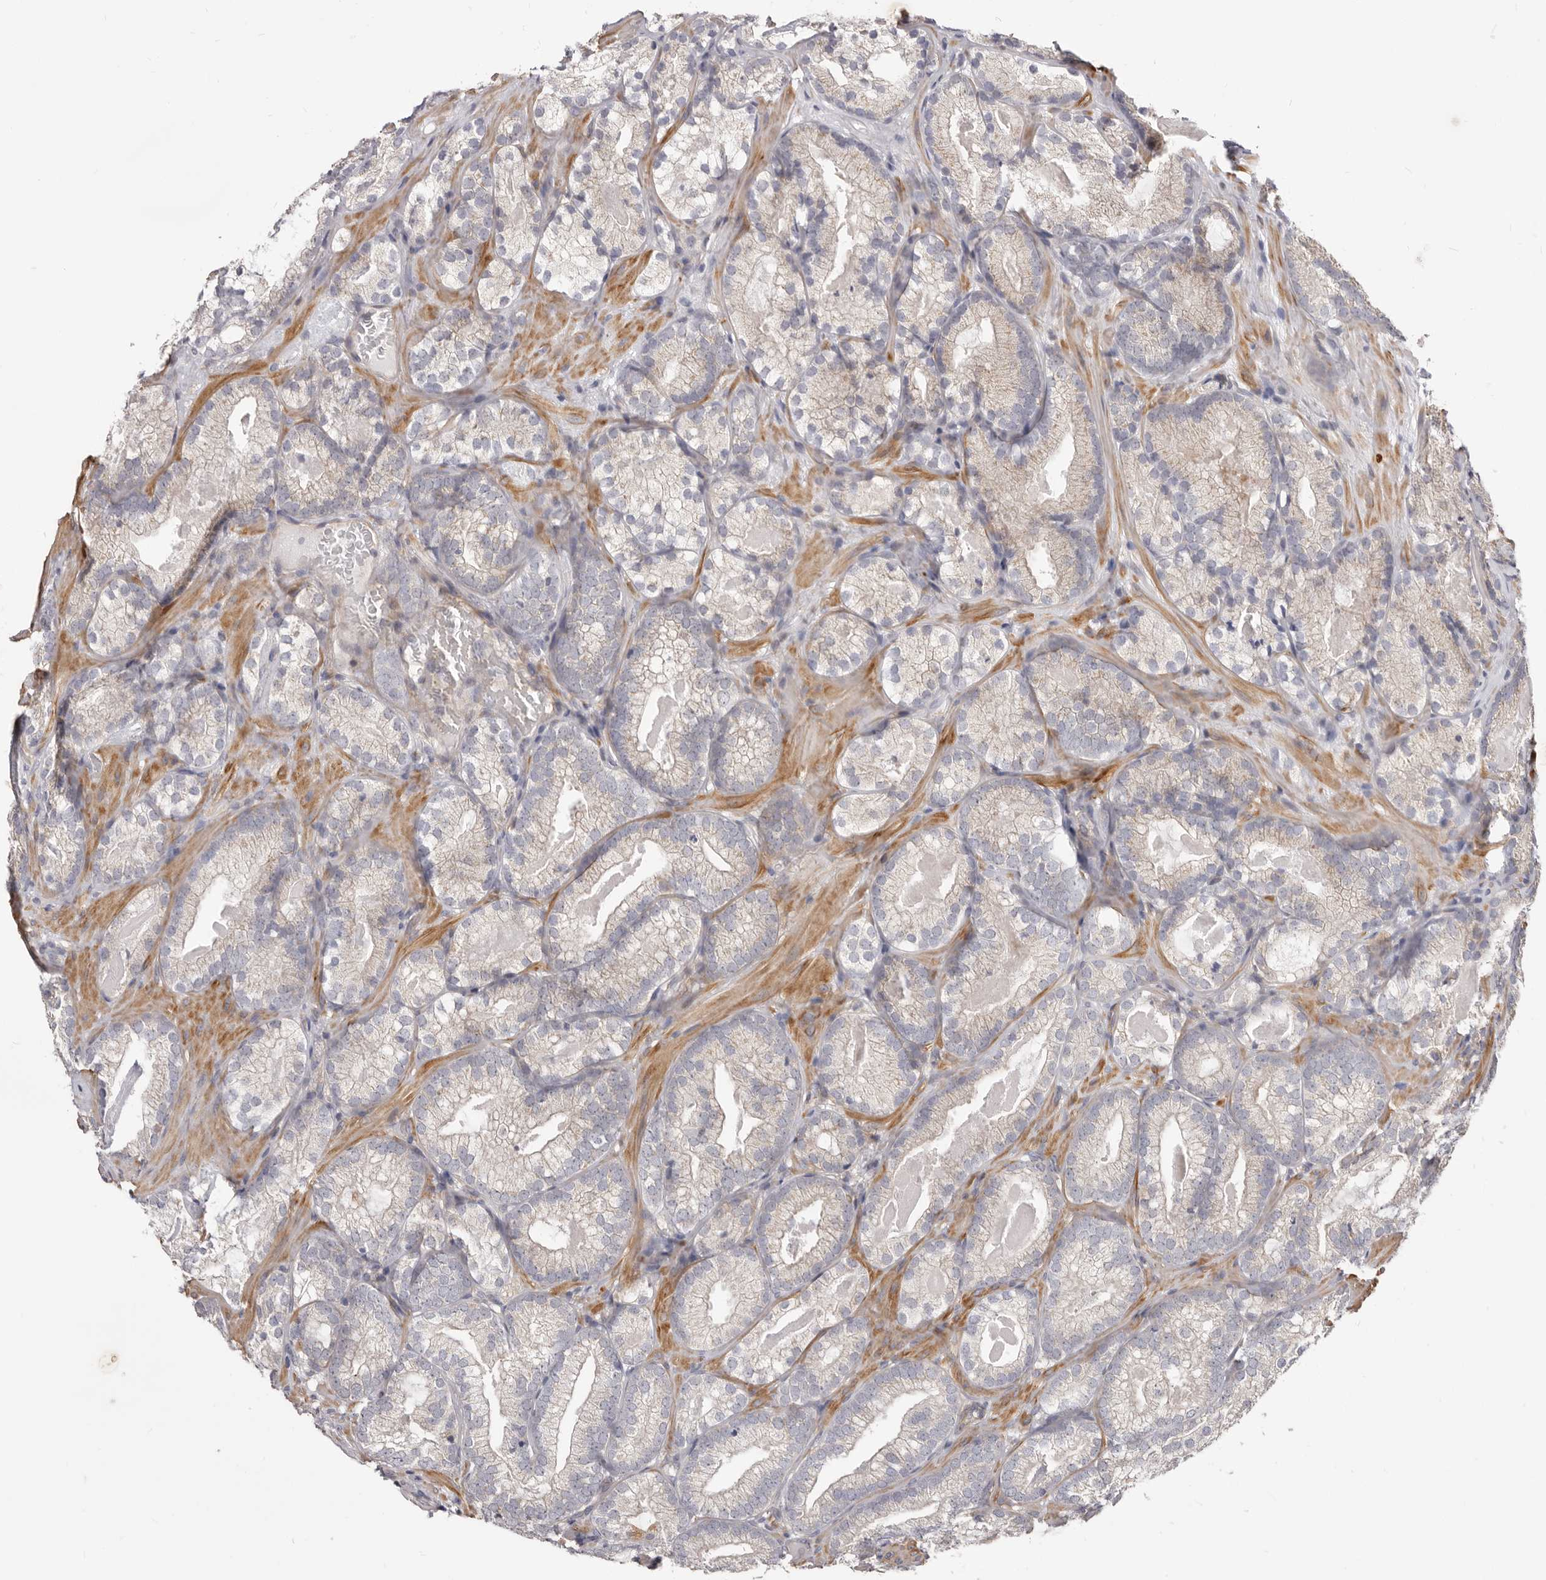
{"staining": {"intensity": "negative", "quantity": "none", "location": "none"}, "tissue": "prostate cancer", "cell_type": "Tumor cells", "image_type": "cancer", "snomed": [{"axis": "morphology", "description": "Adenocarcinoma, Low grade"}, {"axis": "topography", "description": "Prostate"}], "caption": "IHC micrograph of human prostate cancer (adenocarcinoma (low-grade)) stained for a protein (brown), which exhibits no expression in tumor cells.", "gene": "GPATCH4", "patient": {"sex": "male", "age": 72}}